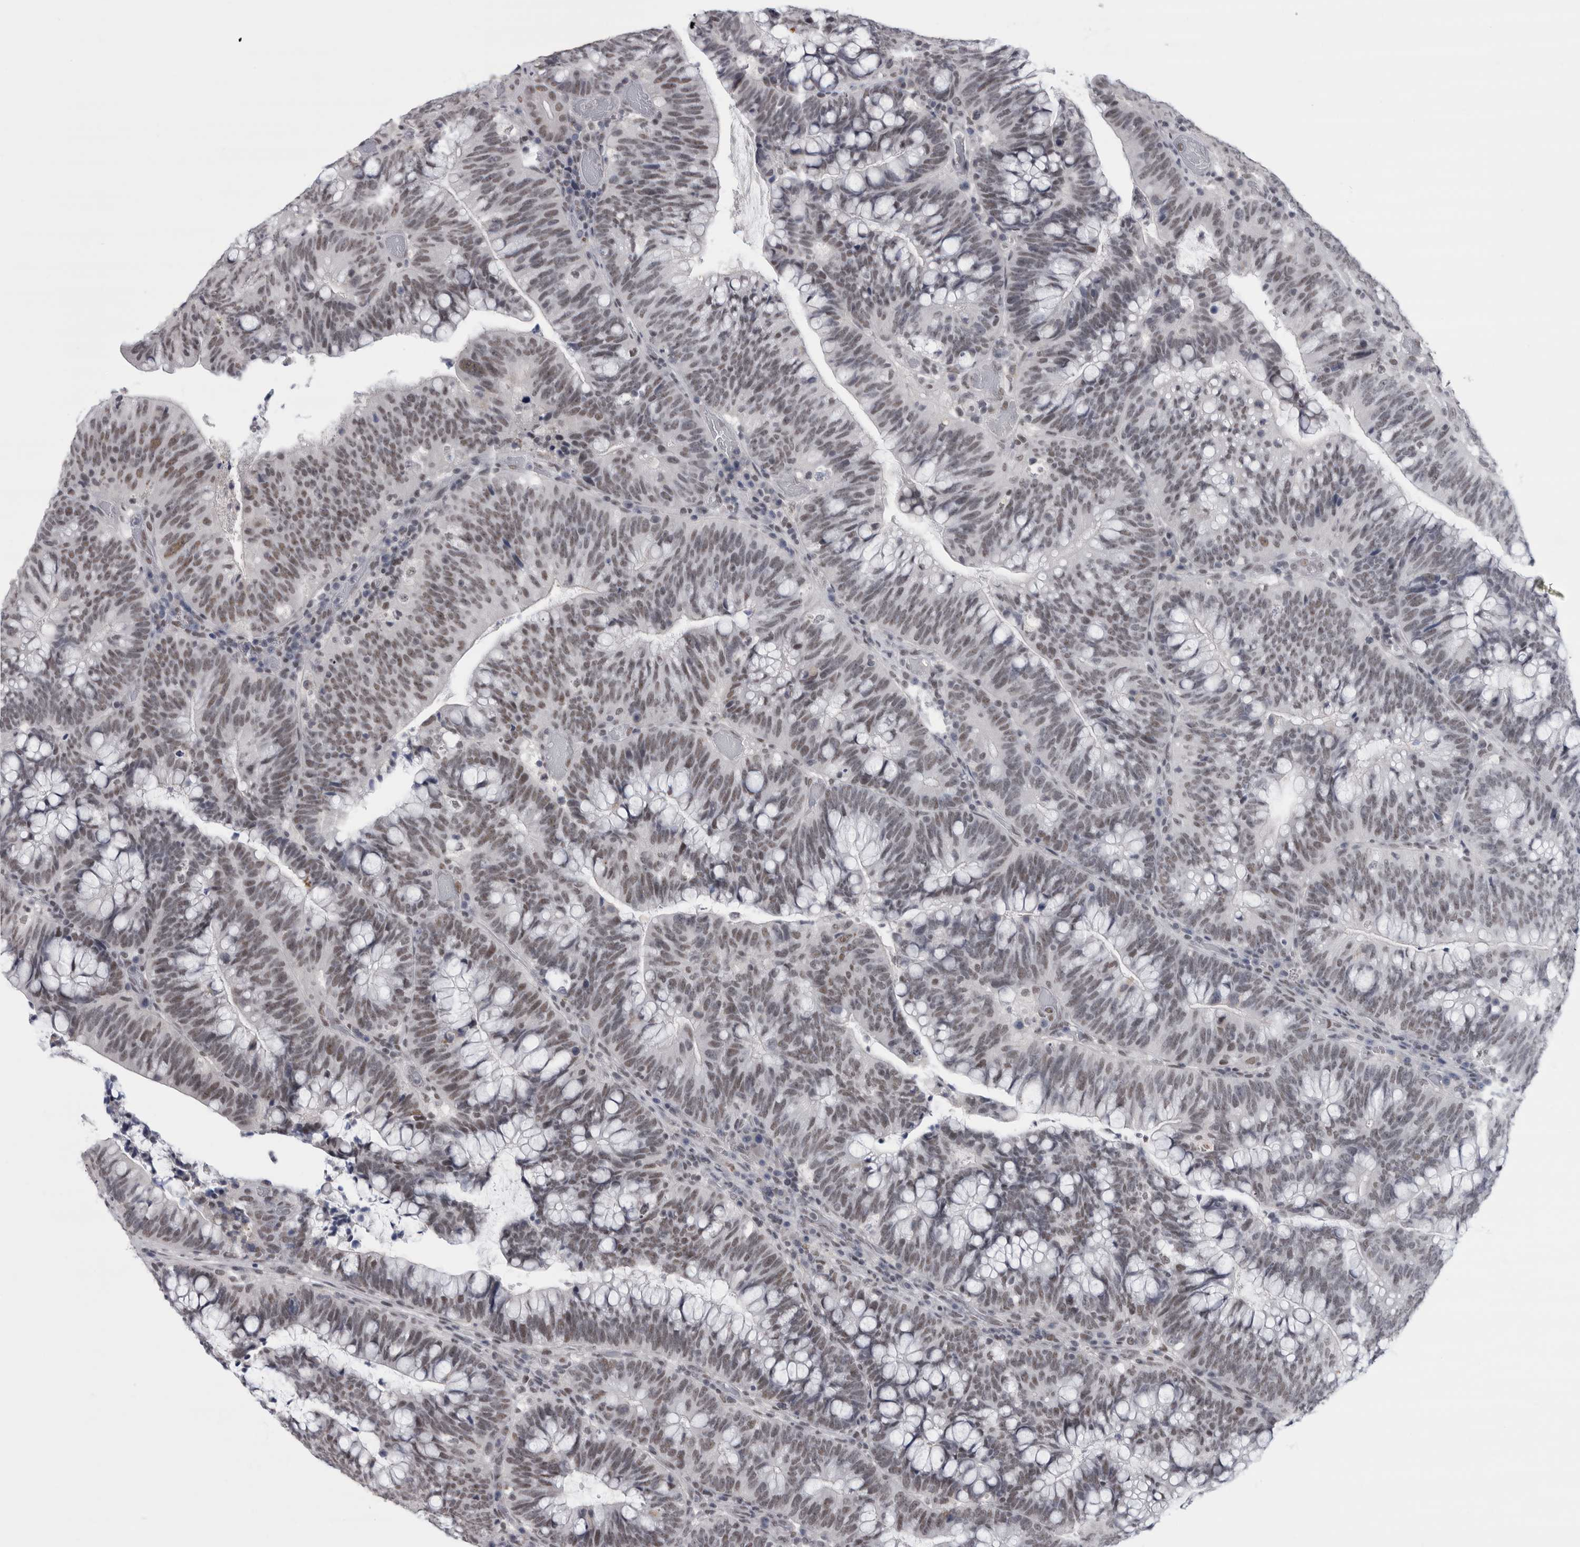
{"staining": {"intensity": "weak", "quantity": ">75%", "location": "nuclear"}, "tissue": "colorectal cancer", "cell_type": "Tumor cells", "image_type": "cancer", "snomed": [{"axis": "morphology", "description": "Adenocarcinoma, NOS"}, {"axis": "topography", "description": "Colon"}], "caption": "Weak nuclear staining for a protein is present in about >75% of tumor cells of adenocarcinoma (colorectal) using immunohistochemistry.", "gene": "ARID4B", "patient": {"sex": "female", "age": 66}}